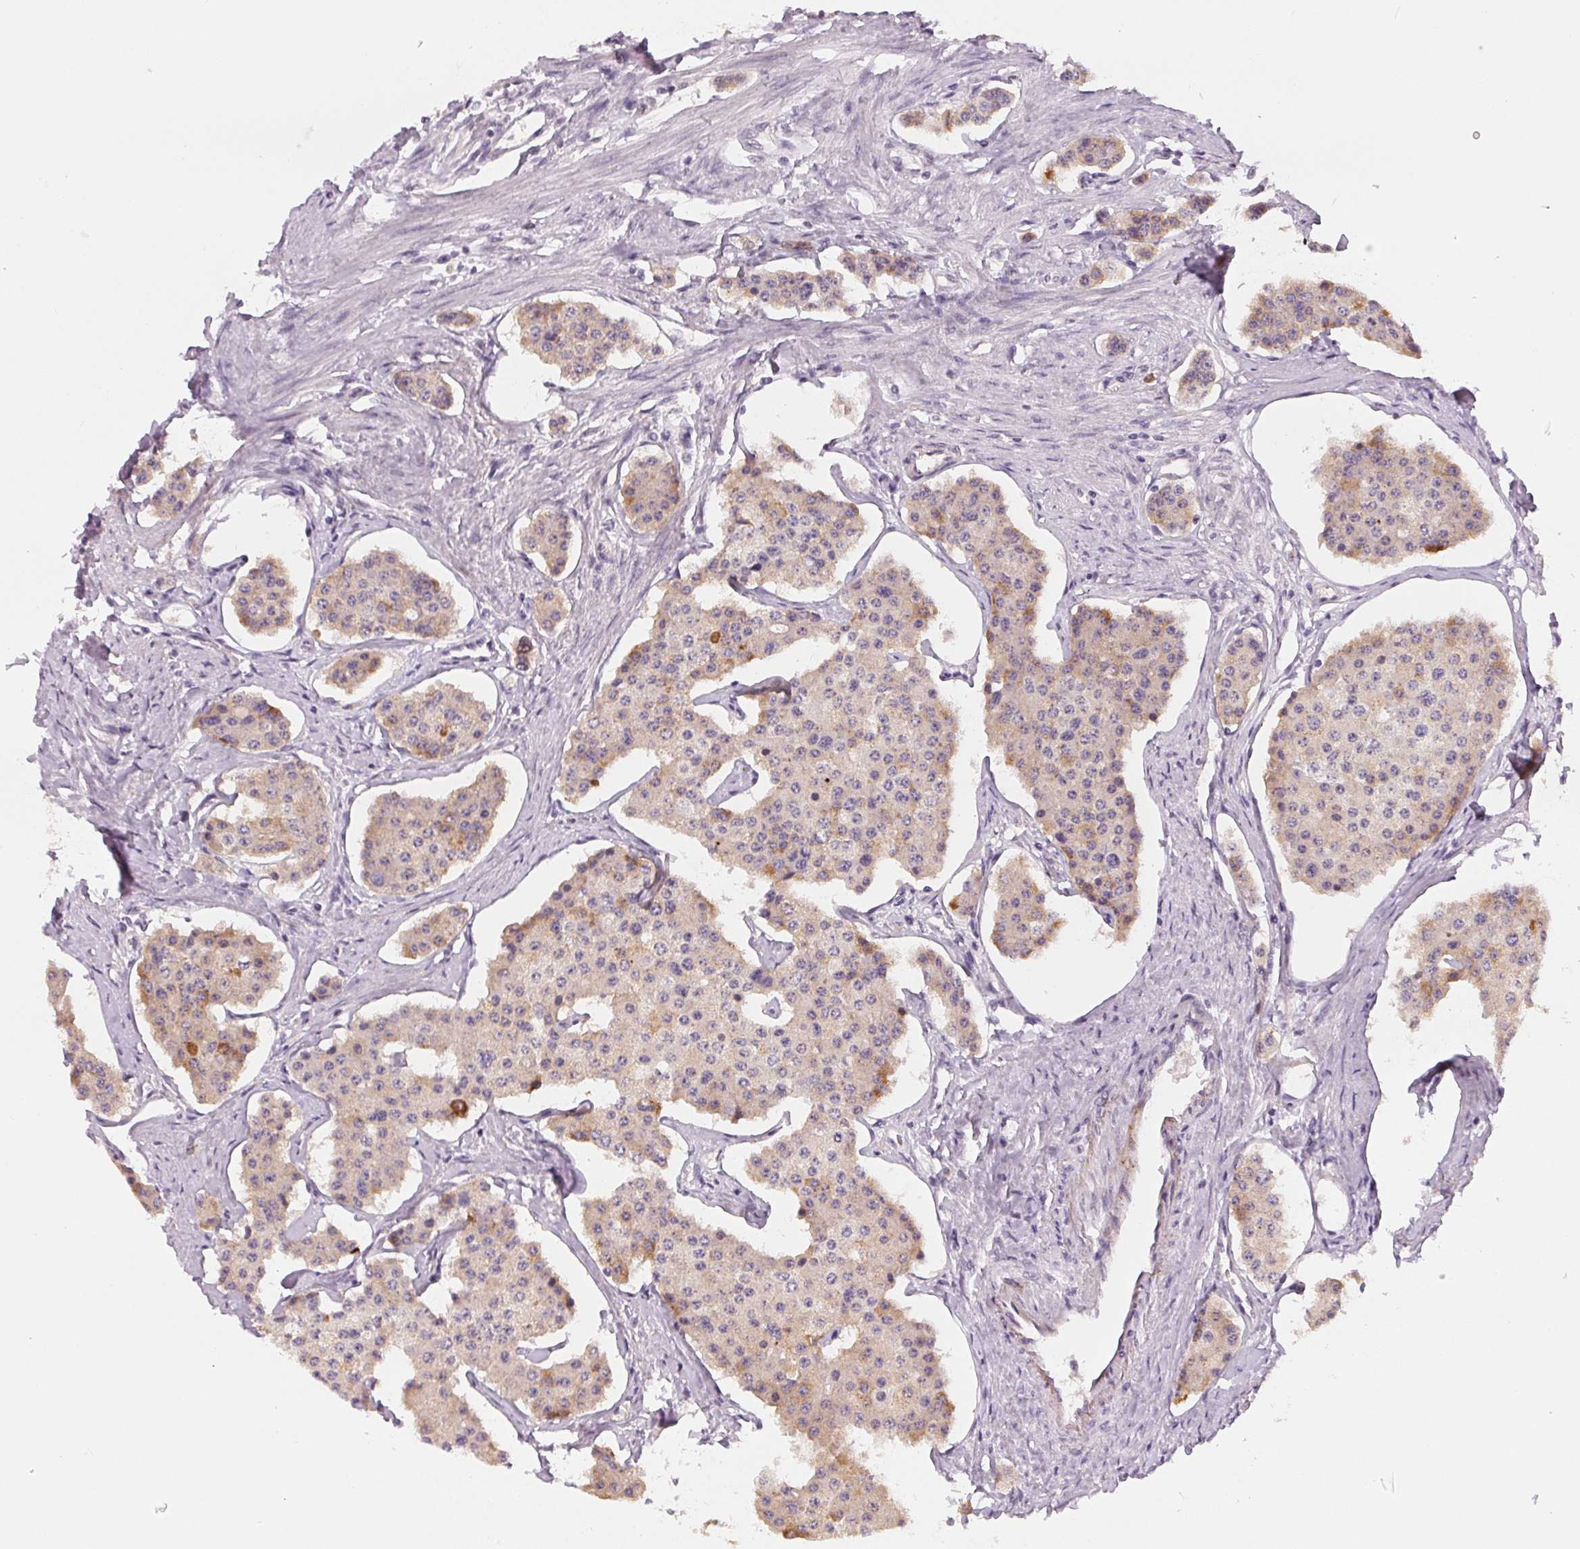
{"staining": {"intensity": "weak", "quantity": "25%-75%", "location": "cytoplasmic/membranous"}, "tissue": "carcinoid", "cell_type": "Tumor cells", "image_type": "cancer", "snomed": [{"axis": "morphology", "description": "Carcinoid, malignant, NOS"}, {"axis": "topography", "description": "Small intestine"}], "caption": "An IHC image of neoplastic tissue is shown. Protein staining in brown shows weak cytoplasmic/membranous positivity in carcinoid within tumor cells. (Brightfield microscopy of DAB IHC at high magnification).", "gene": "CFC1", "patient": {"sex": "female", "age": 65}}